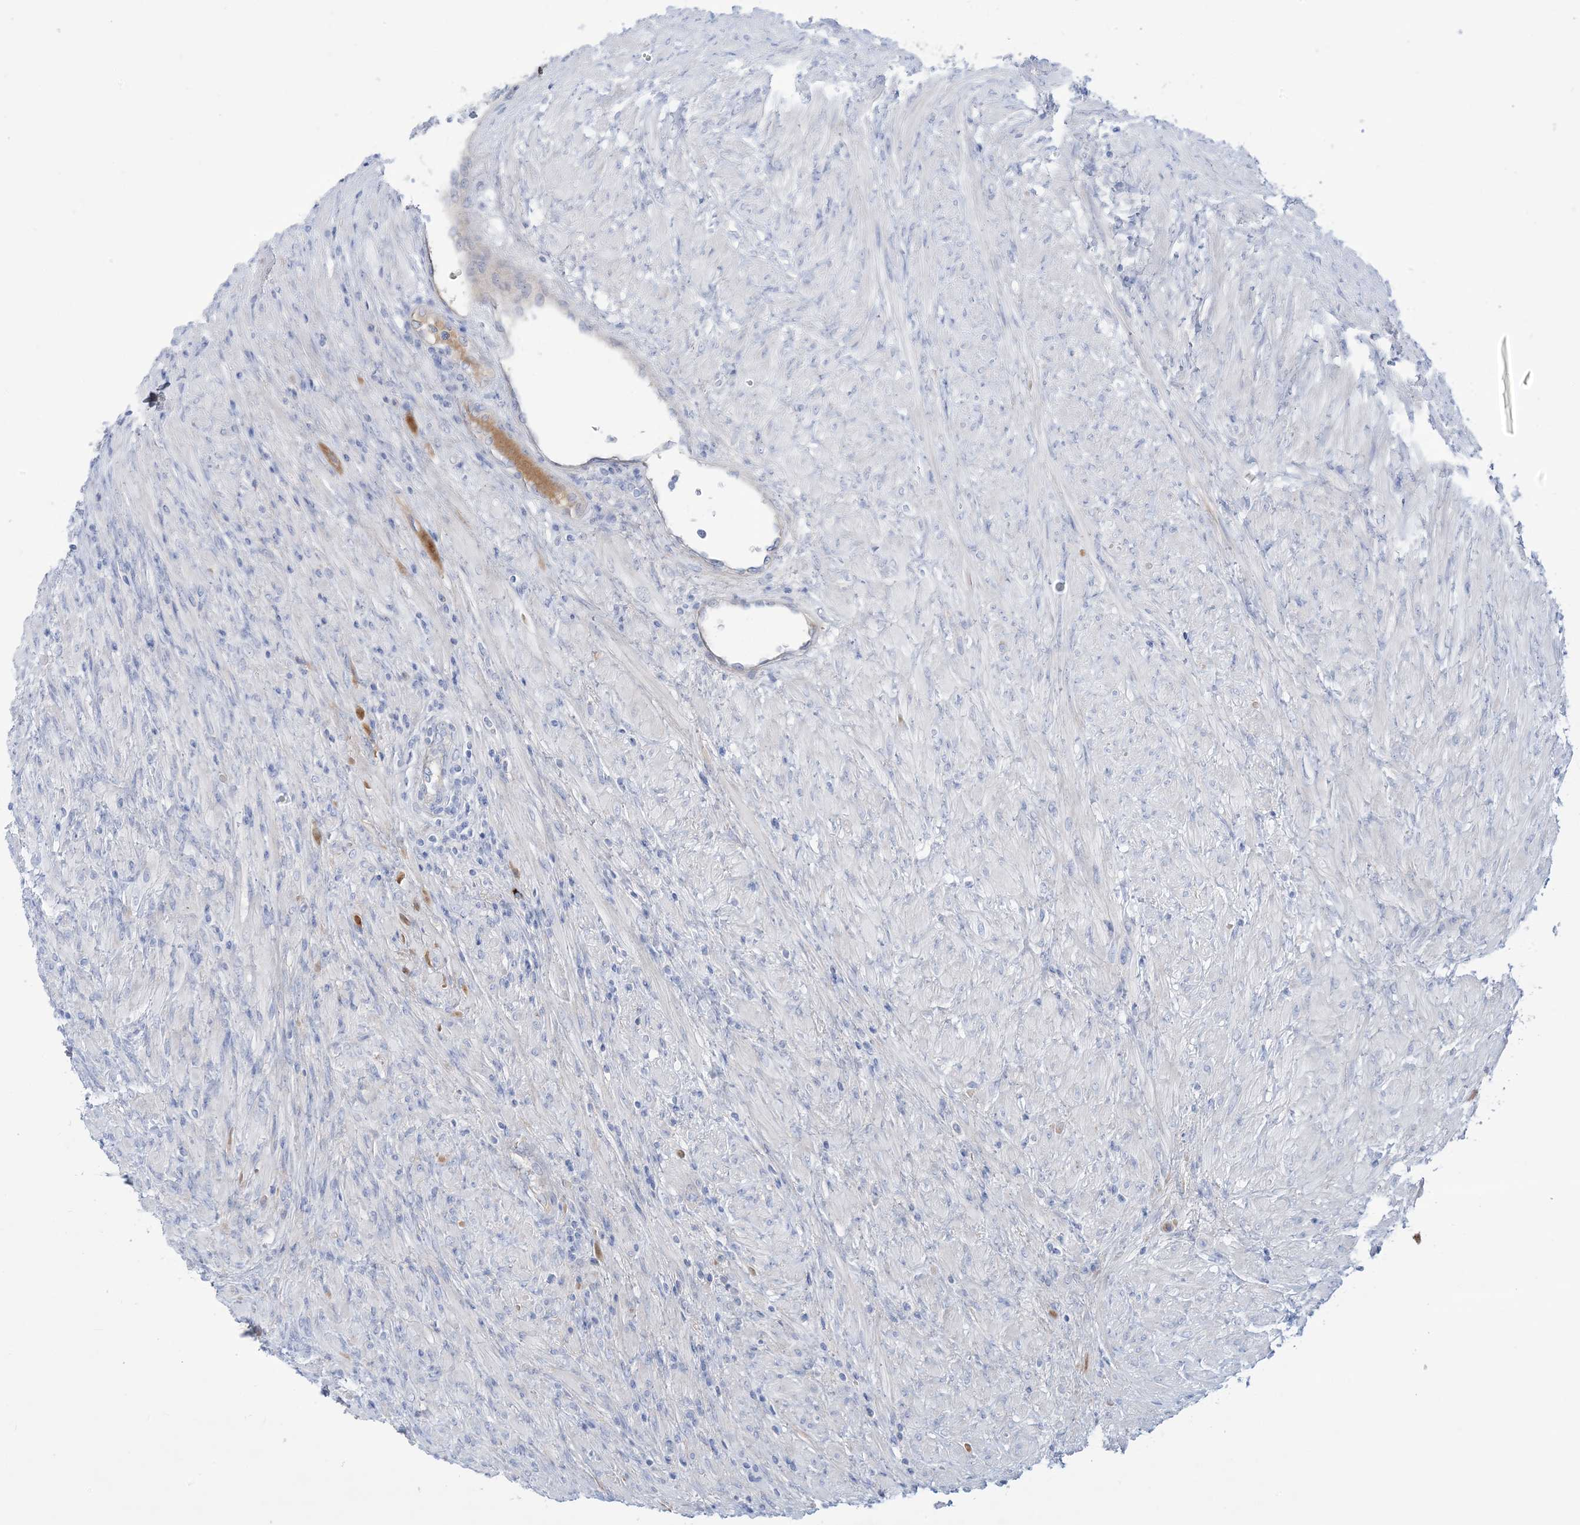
{"staining": {"intensity": "weak", "quantity": "<25%", "location": "cytoplasmic/membranous"}, "tissue": "prostate", "cell_type": "Glandular cells", "image_type": "normal", "snomed": [{"axis": "morphology", "description": "Normal tissue, NOS"}, {"axis": "topography", "description": "Prostate"}], "caption": "Immunohistochemistry histopathology image of benign human prostate stained for a protein (brown), which reveals no expression in glandular cells. (IHC, brightfield microscopy, high magnification).", "gene": "ATP11C", "patient": {"sex": "male", "age": 76}}